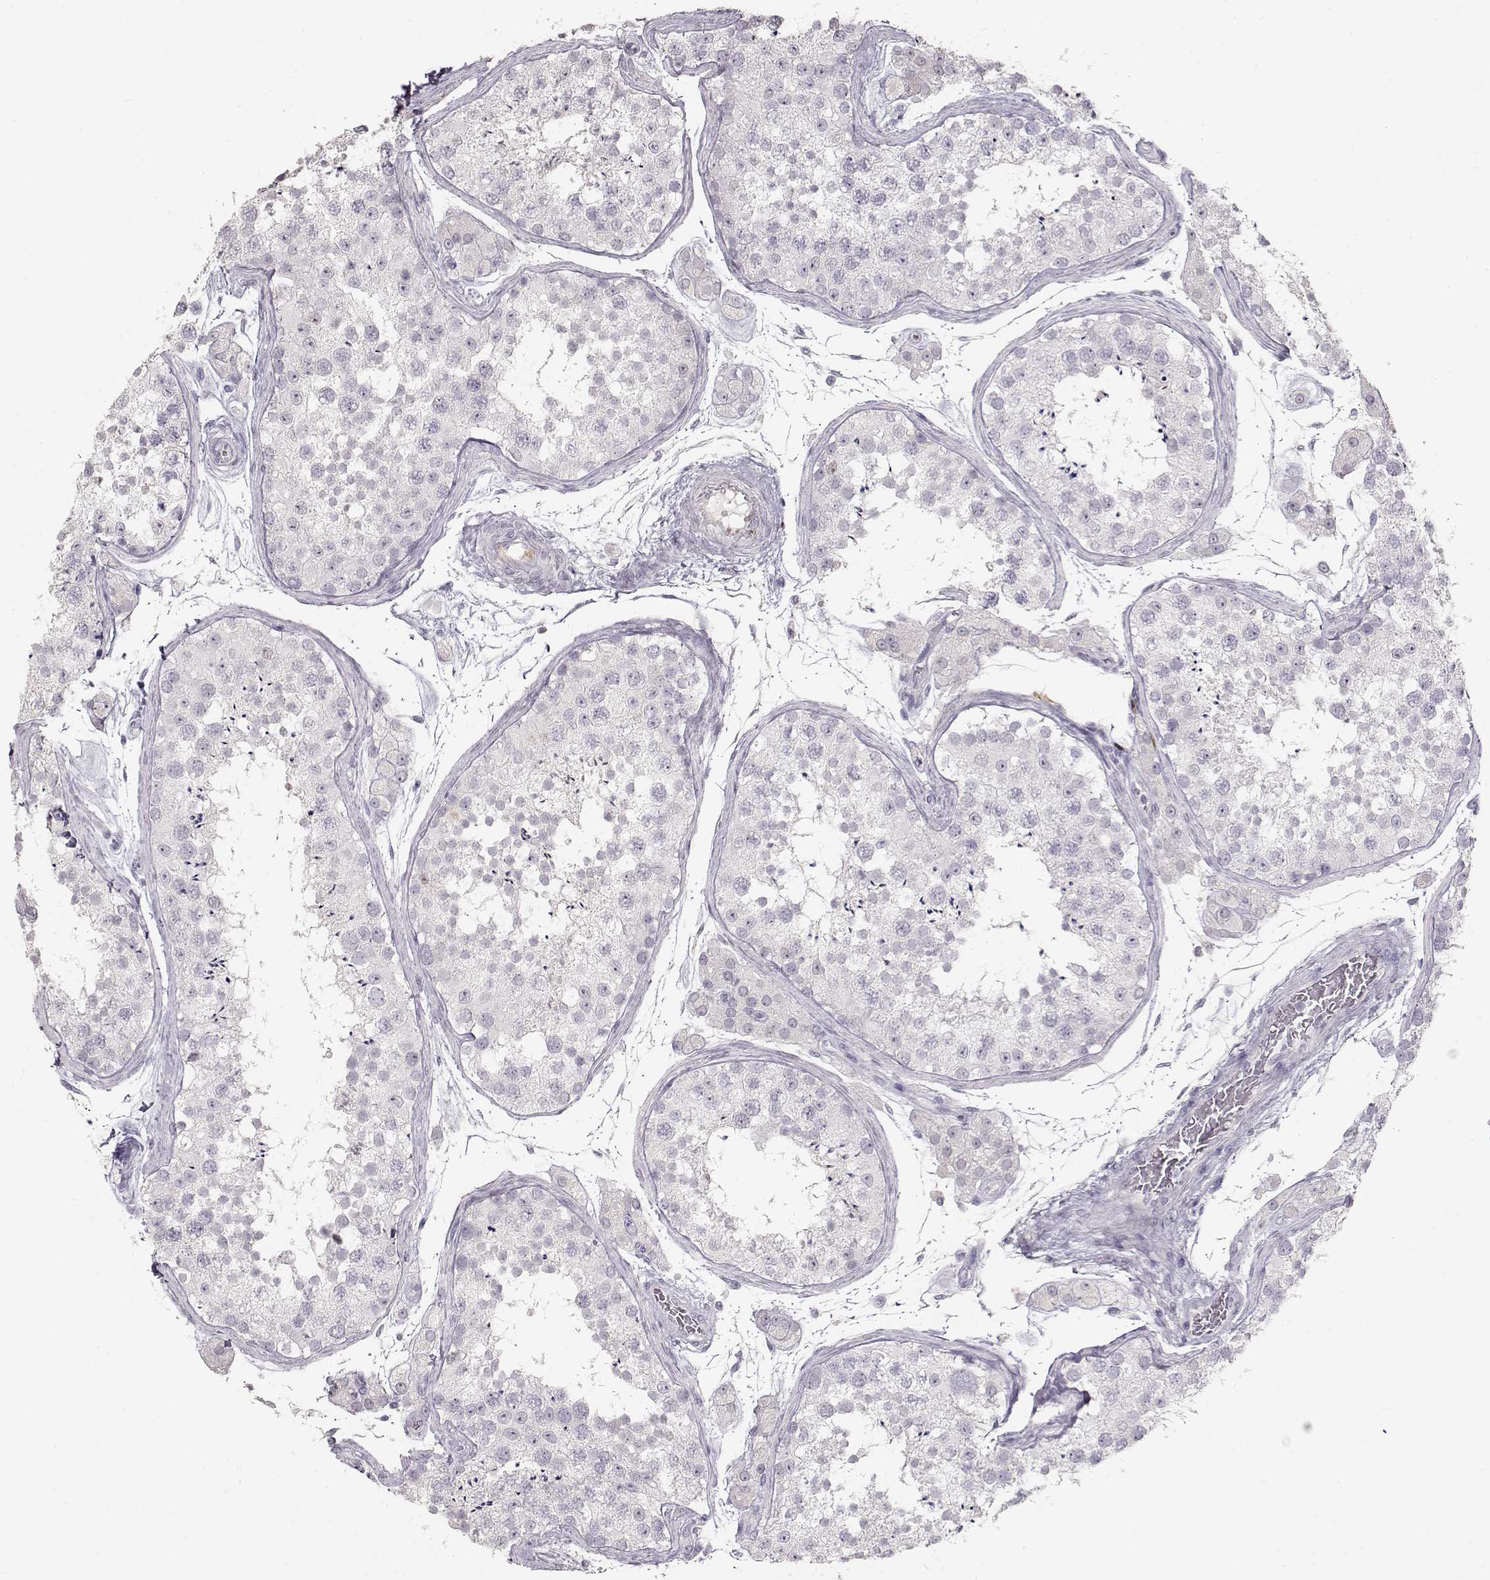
{"staining": {"intensity": "negative", "quantity": "none", "location": "none"}, "tissue": "testis", "cell_type": "Cells in seminiferous ducts", "image_type": "normal", "snomed": [{"axis": "morphology", "description": "Normal tissue, NOS"}, {"axis": "topography", "description": "Testis"}], "caption": "High power microscopy micrograph of an immunohistochemistry image of normal testis, revealing no significant positivity in cells in seminiferous ducts.", "gene": "S100B", "patient": {"sex": "male", "age": 41}}